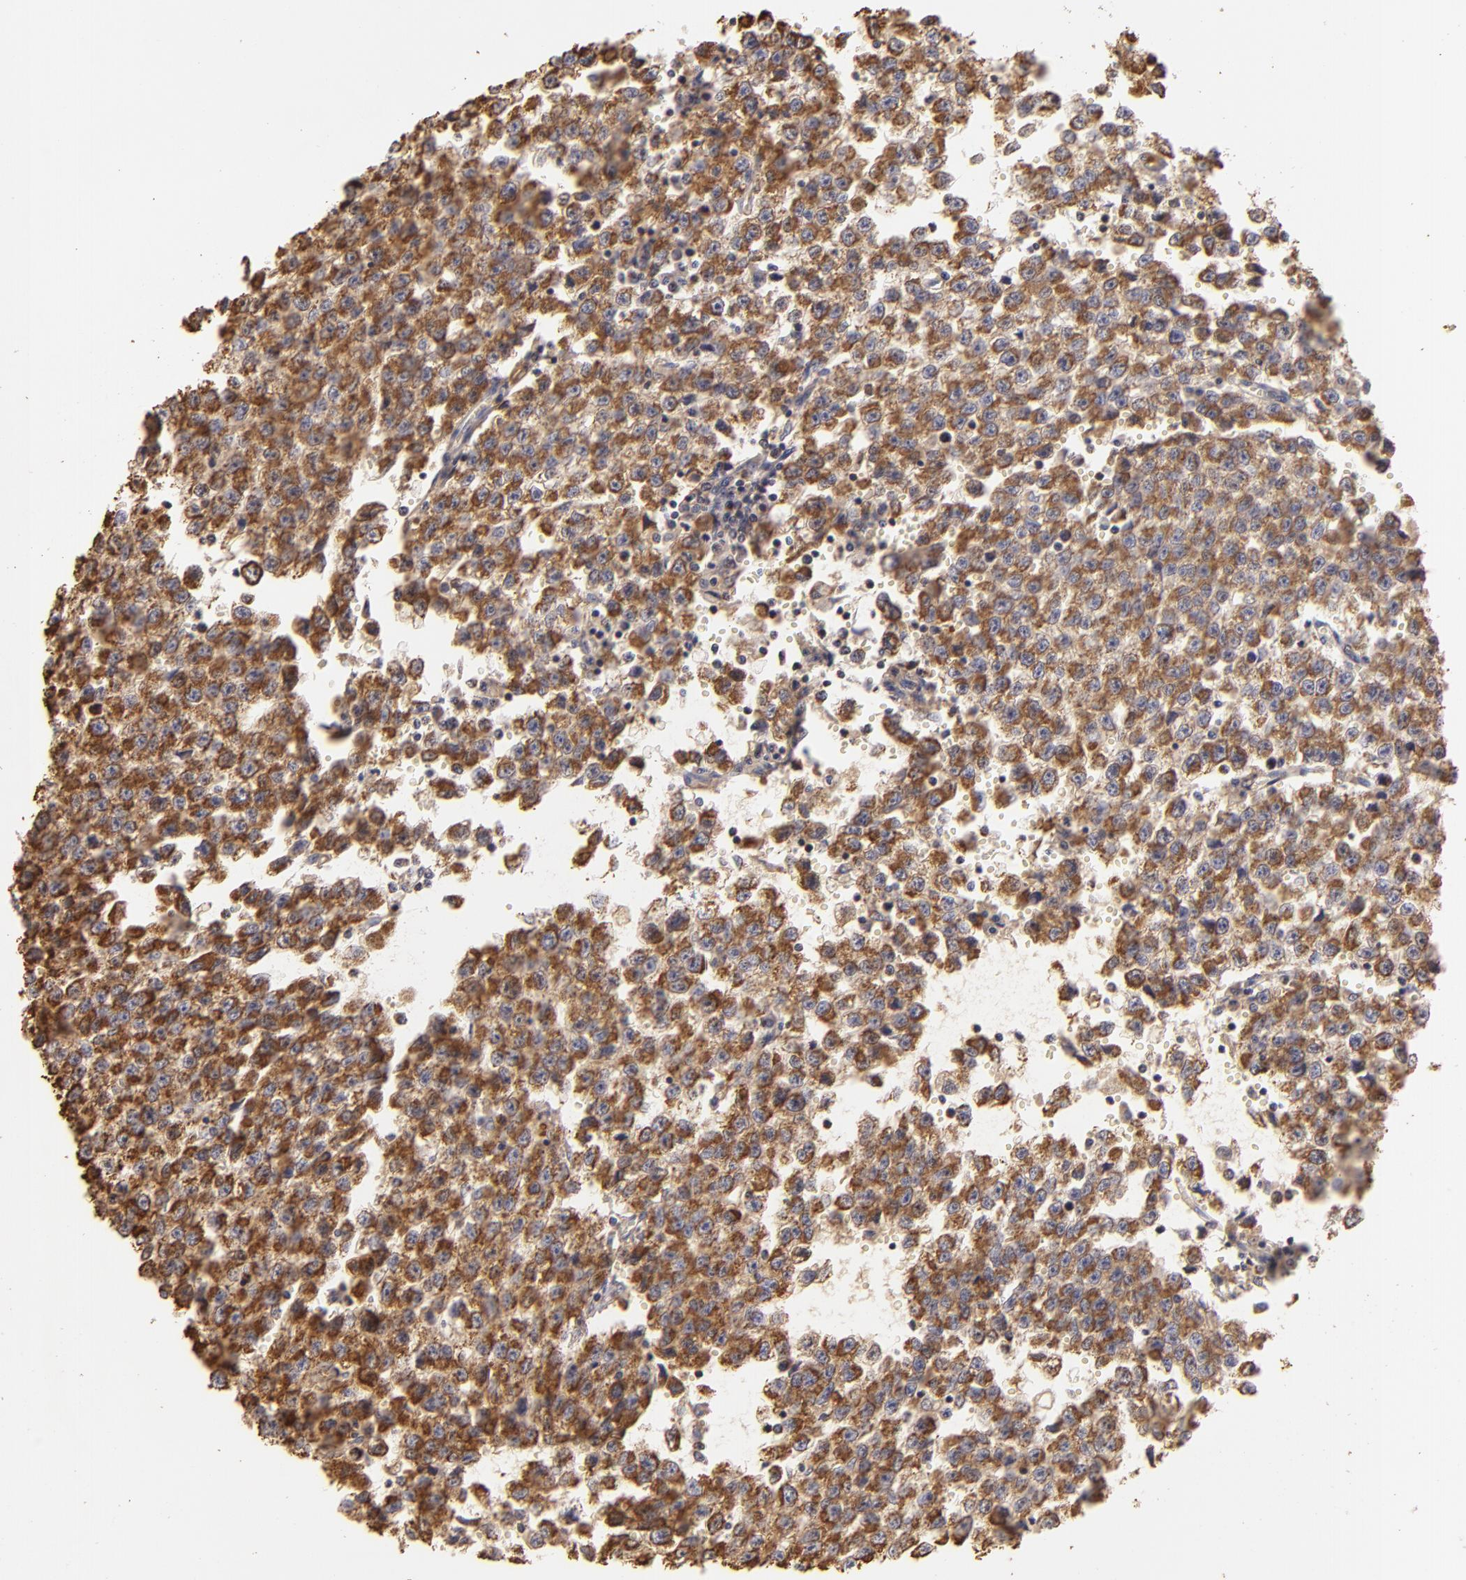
{"staining": {"intensity": "moderate", "quantity": ">75%", "location": "cytoplasmic/membranous"}, "tissue": "testis cancer", "cell_type": "Tumor cells", "image_type": "cancer", "snomed": [{"axis": "morphology", "description": "Seminoma, NOS"}, {"axis": "topography", "description": "Testis"}], "caption": "Immunohistochemistry histopathology image of human testis cancer stained for a protein (brown), which shows medium levels of moderate cytoplasmic/membranous positivity in approximately >75% of tumor cells.", "gene": "CFB", "patient": {"sex": "male", "age": 35}}